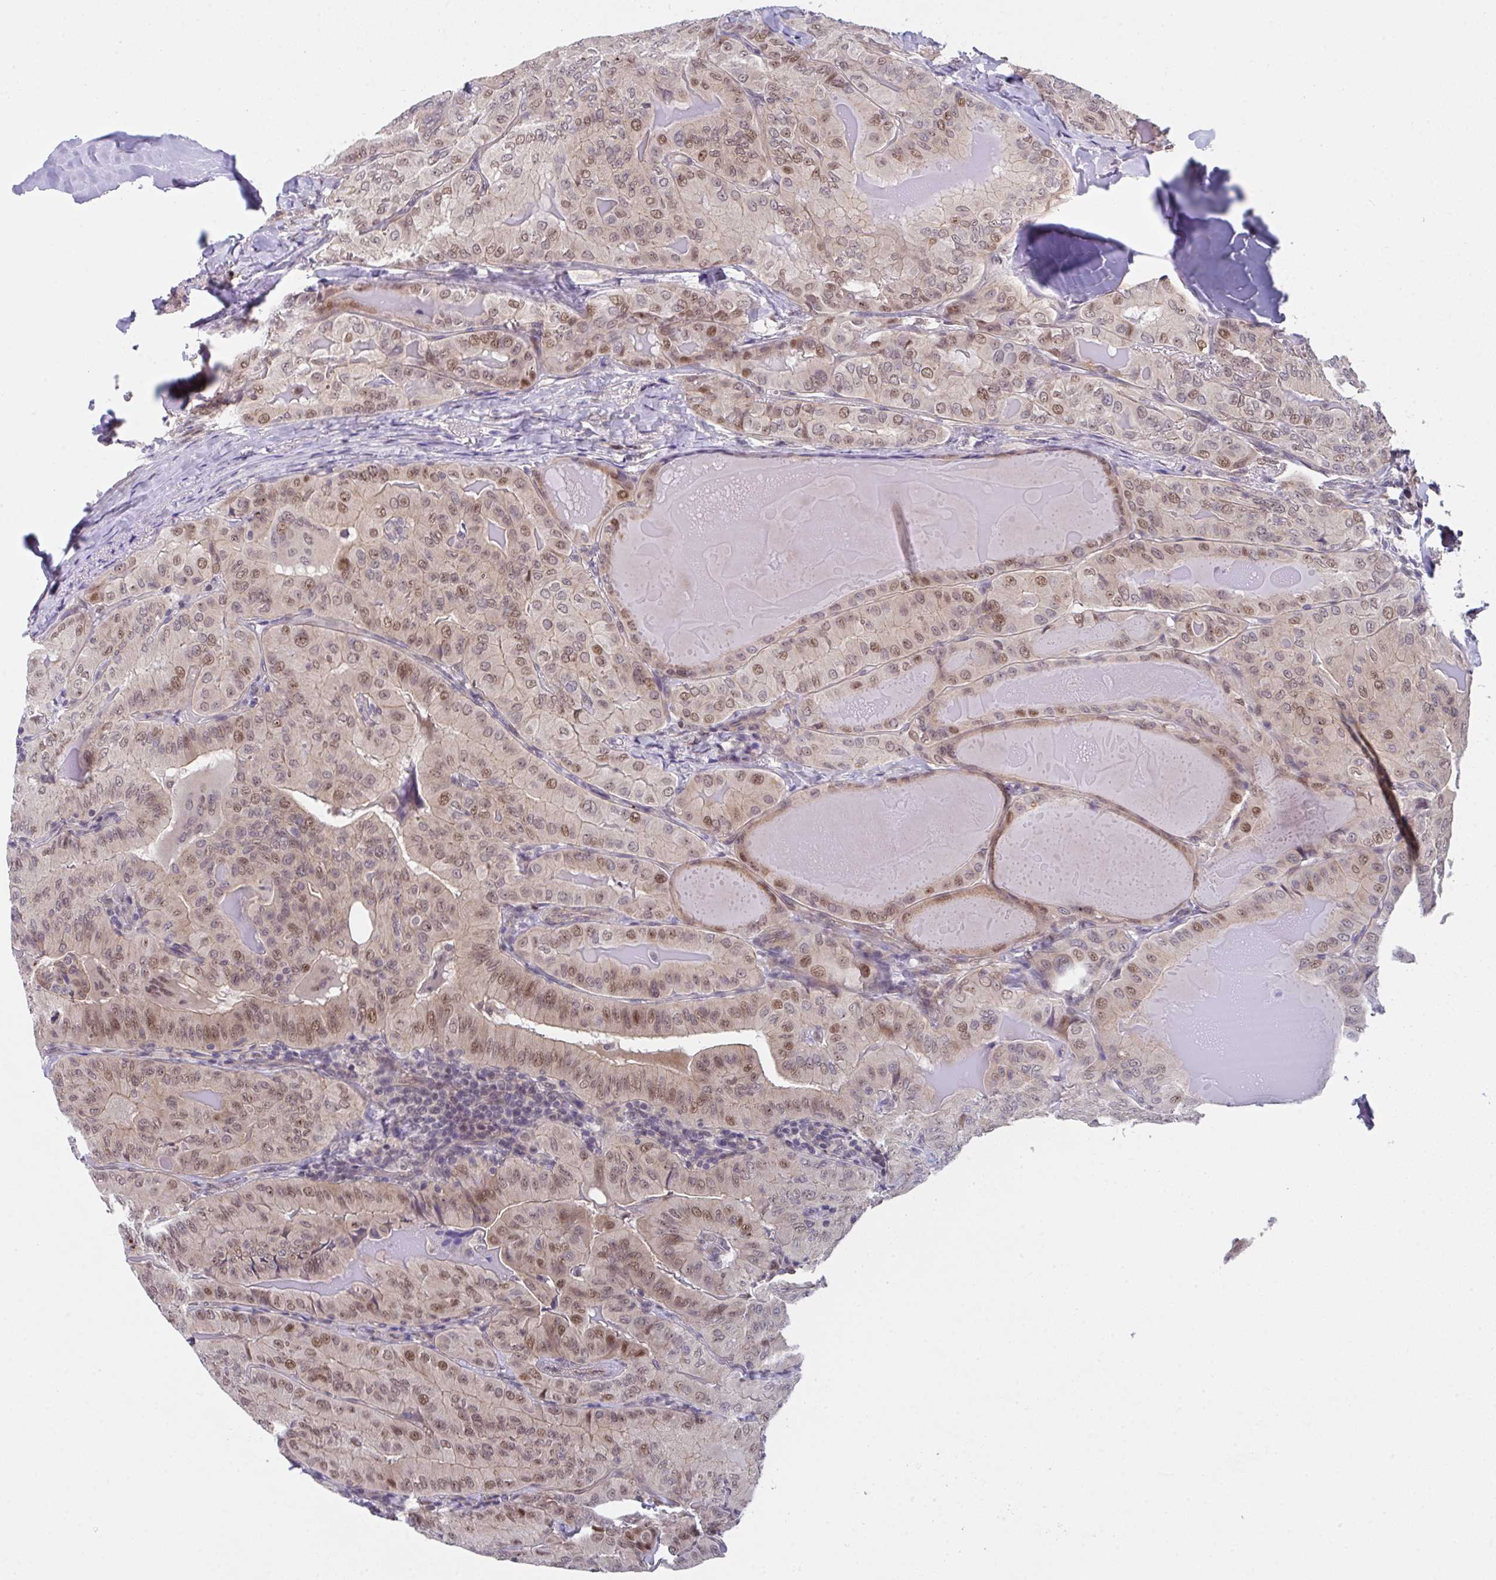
{"staining": {"intensity": "moderate", "quantity": ">75%", "location": "nuclear"}, "tissue": "thyroid cancer", "cell_type": "Tumor cells", "image_type": "cancer", "snomed": [{"axis": "morphology", "description": "Papillary adenocarcinoma, NOS"}, {"axis": "topography", "description": "Thyroid gland"}], "caption": "Tumor cells reveal medium levels of moderate nuclear positivity in approximately >75% of cells in human thyroid cancer.", "gene": "RBM18", "patient": {"sex": "female", "age": 68}}